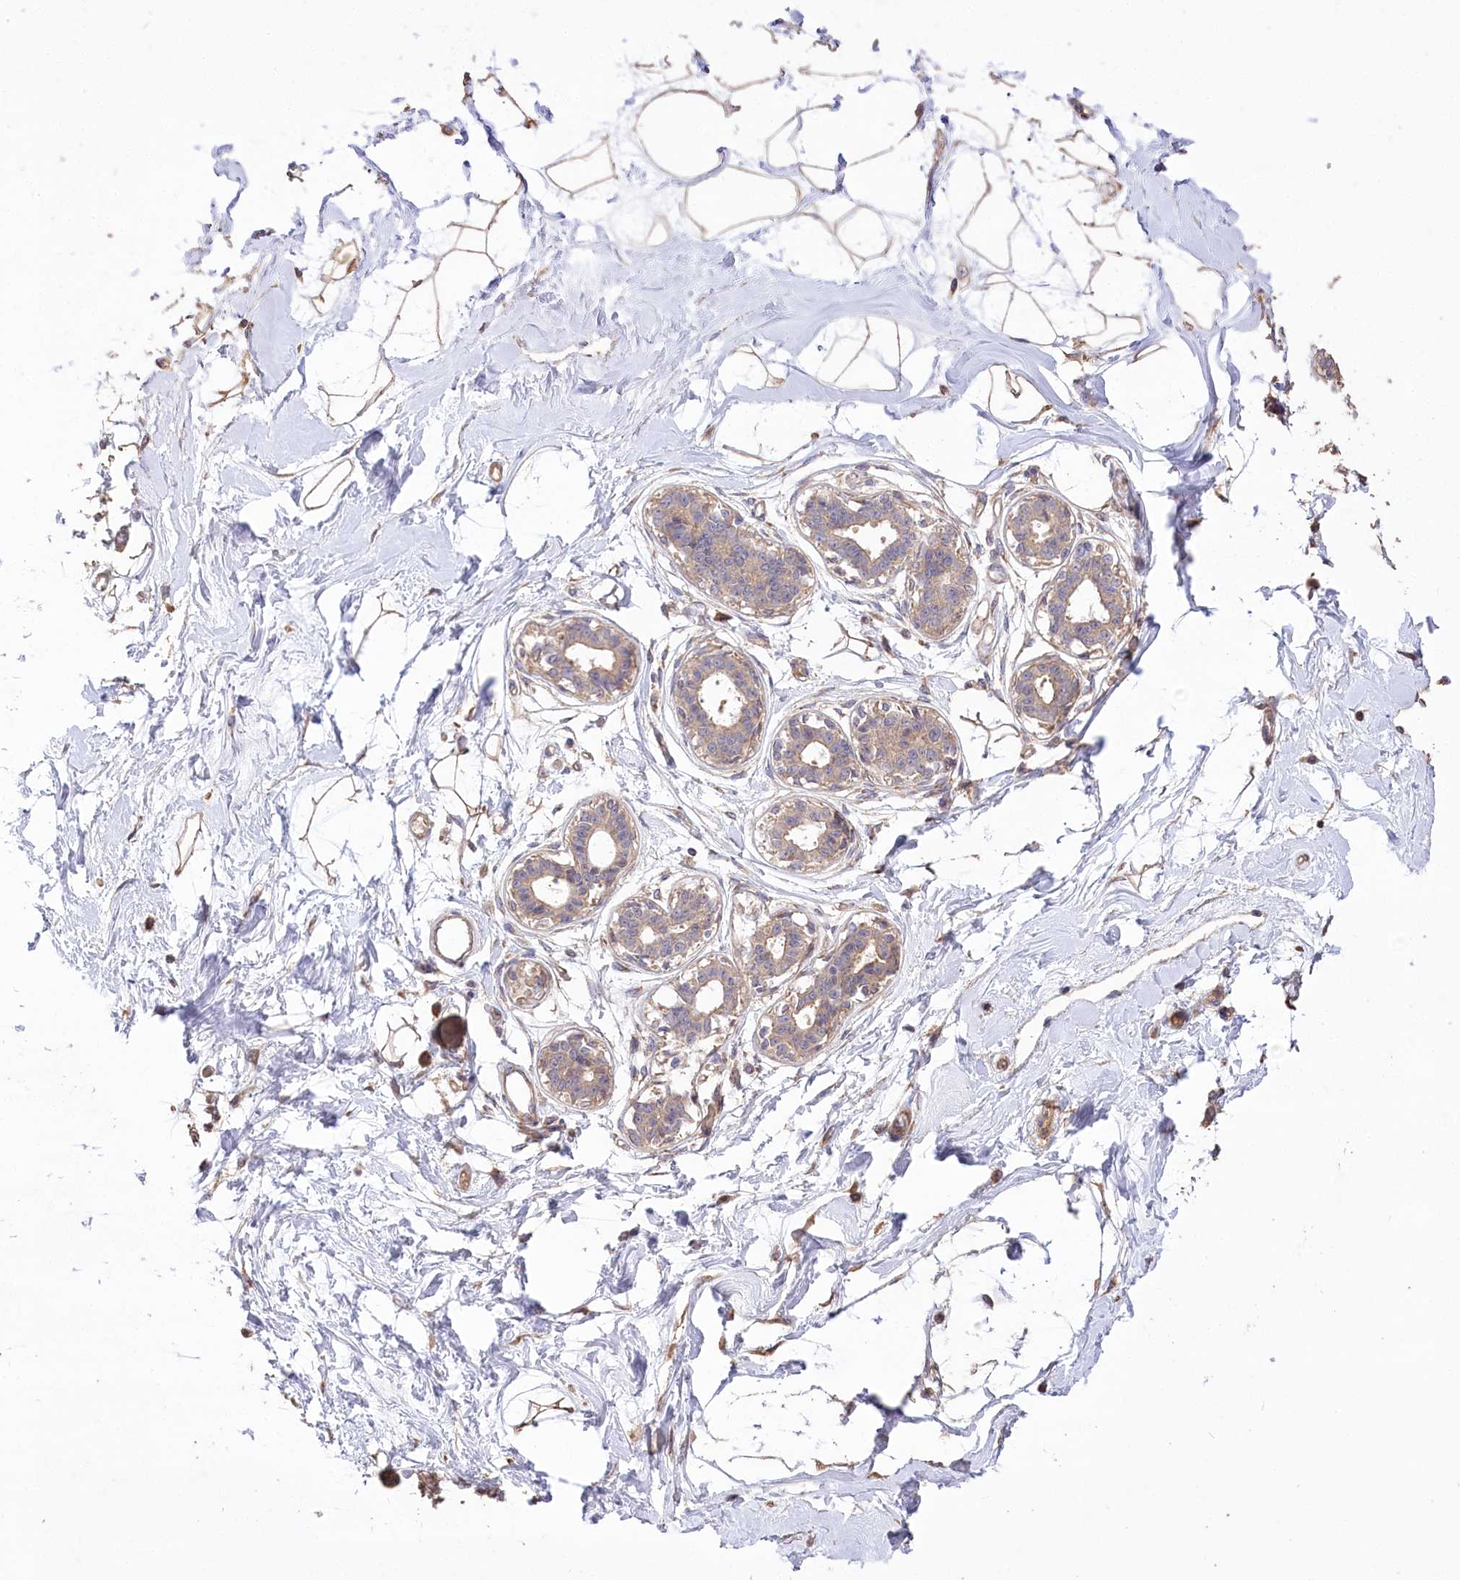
{"staining": {"intensity": "weak", "quantity": ">75%", "location": "cytoplasmic/membranous"}, "tissue": "breast", "cell_type": "Adipocytes", "image_type": "normal", "snomed": [{"axis": "morphology", "description": "Normal tissue, NOS"}, {"axis": "topography", "description": "Breast"}], "caption": "A brown stain labels weak cytoplasmic/membranous expression of a protein in adipocytes of normal breast. (Brightfield microscopy of DAB IHC at high magnification).", "gene": "PRSS53", "patient": {"sex": "female", "age": 45}}